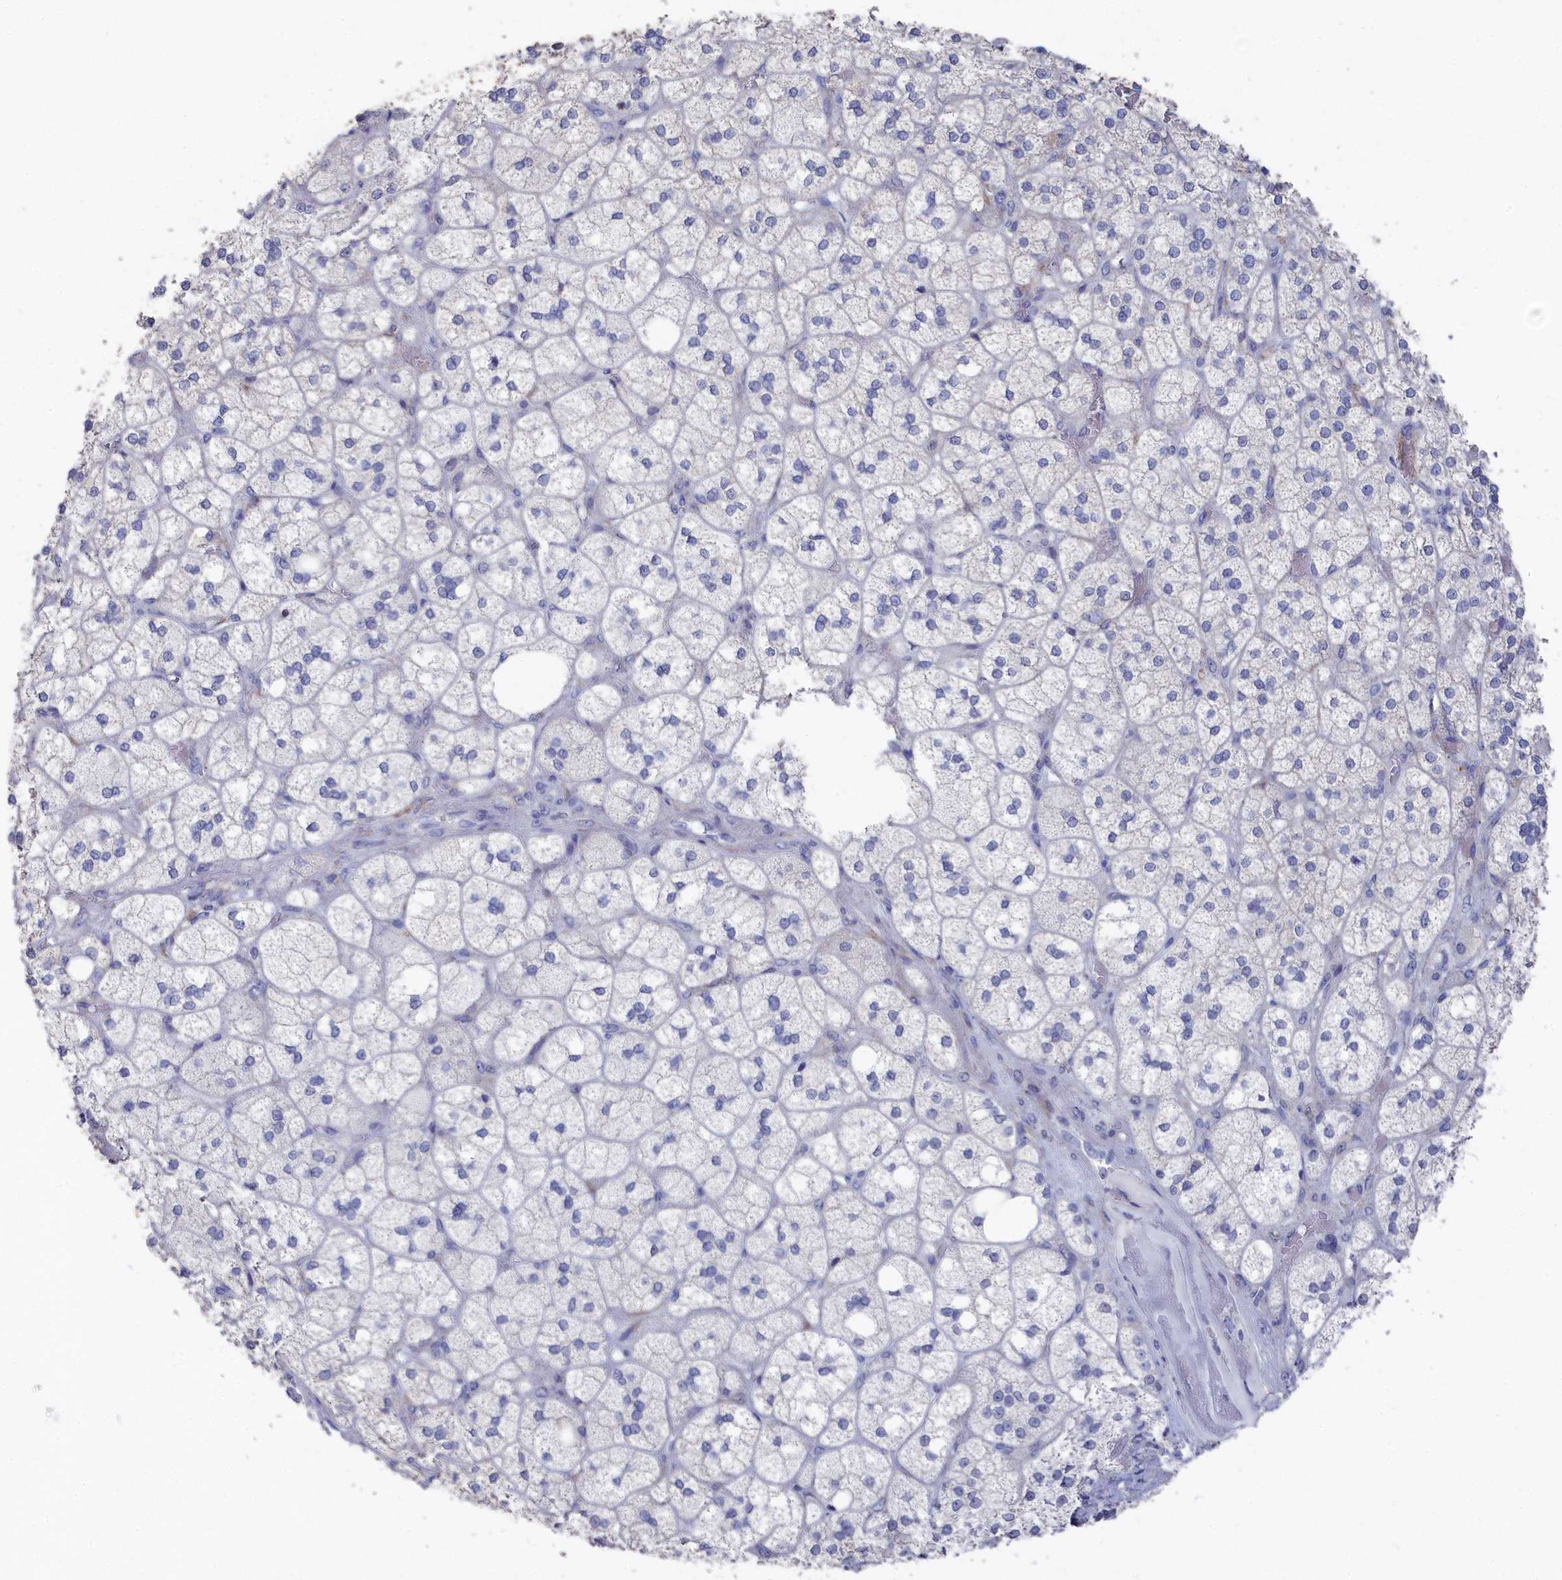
{"staining": {"intensity": "negative", "quantity": "none", "location": "none"}, "tissue": "adrenal gland", "cell_type": "Glandular cells", "image_type": "normal", "snomed": [{"axis": "morphology", "description": "Normal tissue, NOS"}, {"axis": "topography", "description": "Adrenal gland"}], "caption": "High power microscopy histopathology image of an immunohistochemistry micrograph of unremarkable adrenal gland, revealing no significant staining in glandular cells. (DAB (3,3'-diaminobenzidine) IHC visualized using brightfield microscopy, high magnification).", "gene": "SEMG2", "patient": {"sex": "male", "age": 61}}